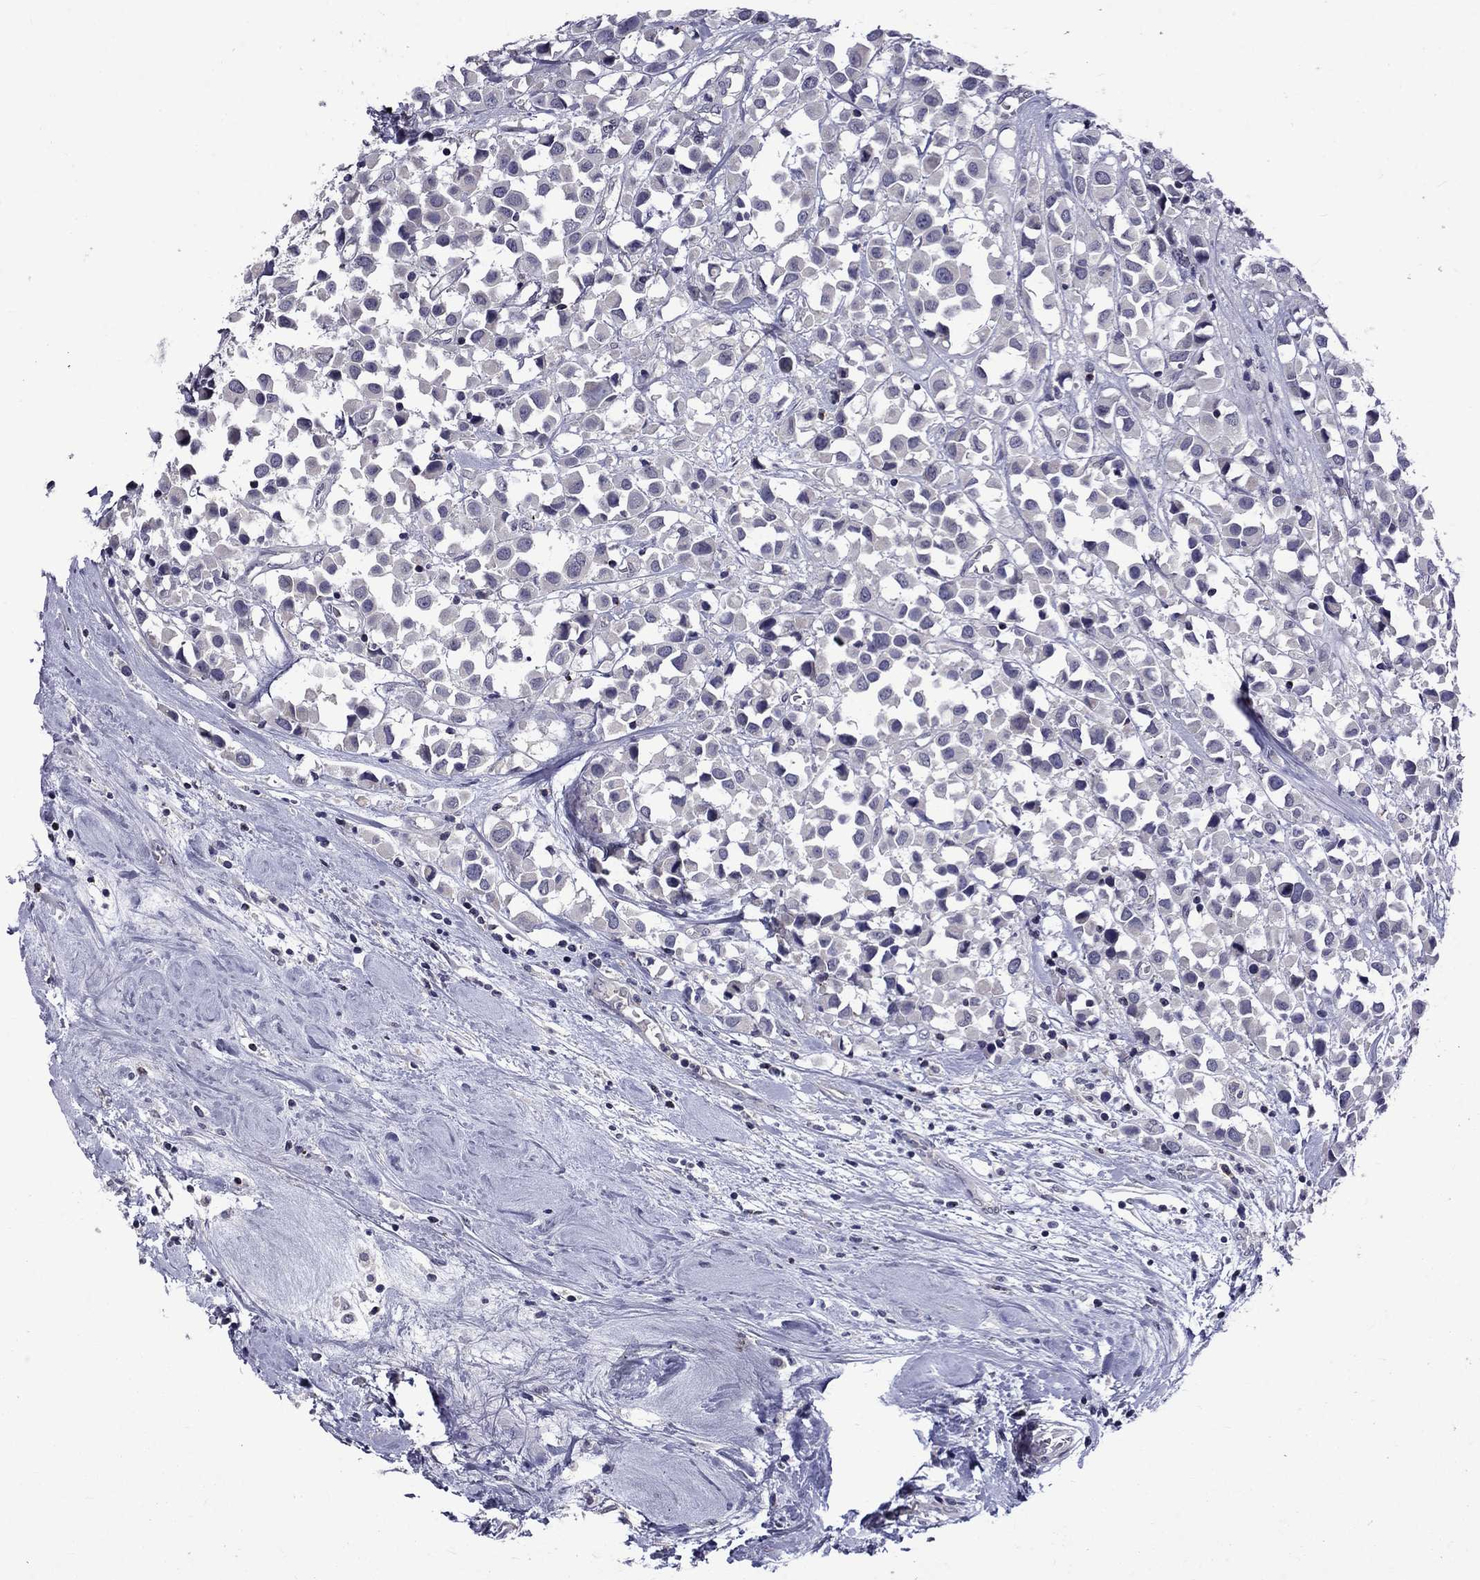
{"staining": {"intensity": "negative", "quantity": "none", "location": "none"}, "tissue": "breast cancer", "cell_type": "Tumor cells", "image_type": "cancer", "snomed": [{"axis": "morphology", "description": "Duct carcinoma"}, {"axis": "topography", "description": "Breast"}], "caption": "The histopathology image exhibits no significant expression in tumor cells of breast cancer.", "gene": "SNTA1", "patient": {"sex": "female", "age": 61}}